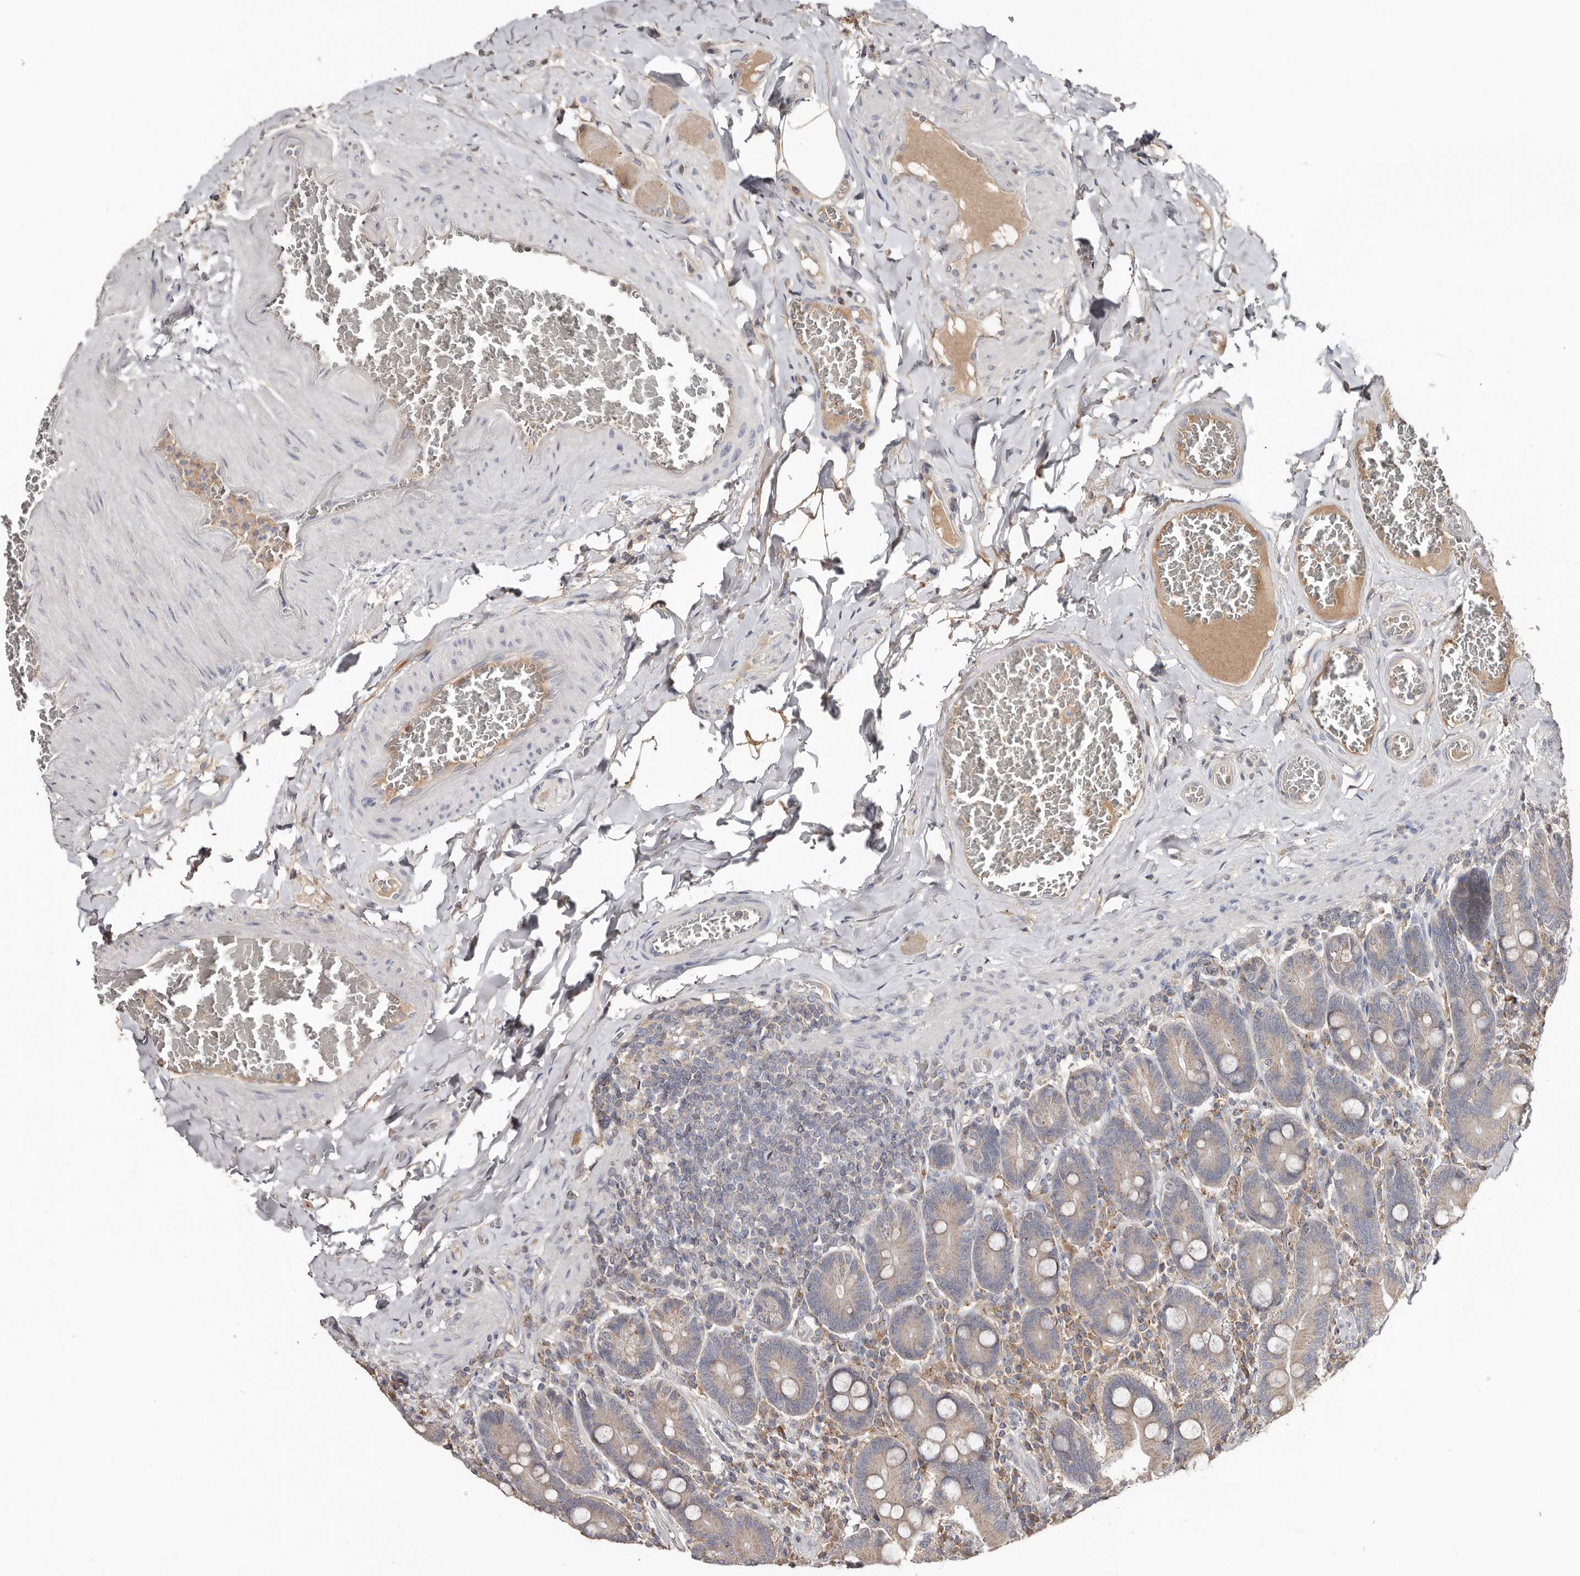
{"staining": {"intensity": "moderate", "quantity": "25%-75%", "location": "cytoplasmic/membranous"}, "tissue": "duodenum", "cell_type": "Glandular cells", "image_type": "normal", "snomed": [{"axis": "morphology", "description": "Normal tissue, NOS"}, {"axis": "topography", "description": "Duodenum"}], "caption": "Moderate cytoplasmic/membranous staining for a protein is identified in approximately 25%-75% of glandular cells of normal duodenum using immunohistochemistry.", "gene": "SLC39A2", "patient": {"sex": "female", "age": 62}}